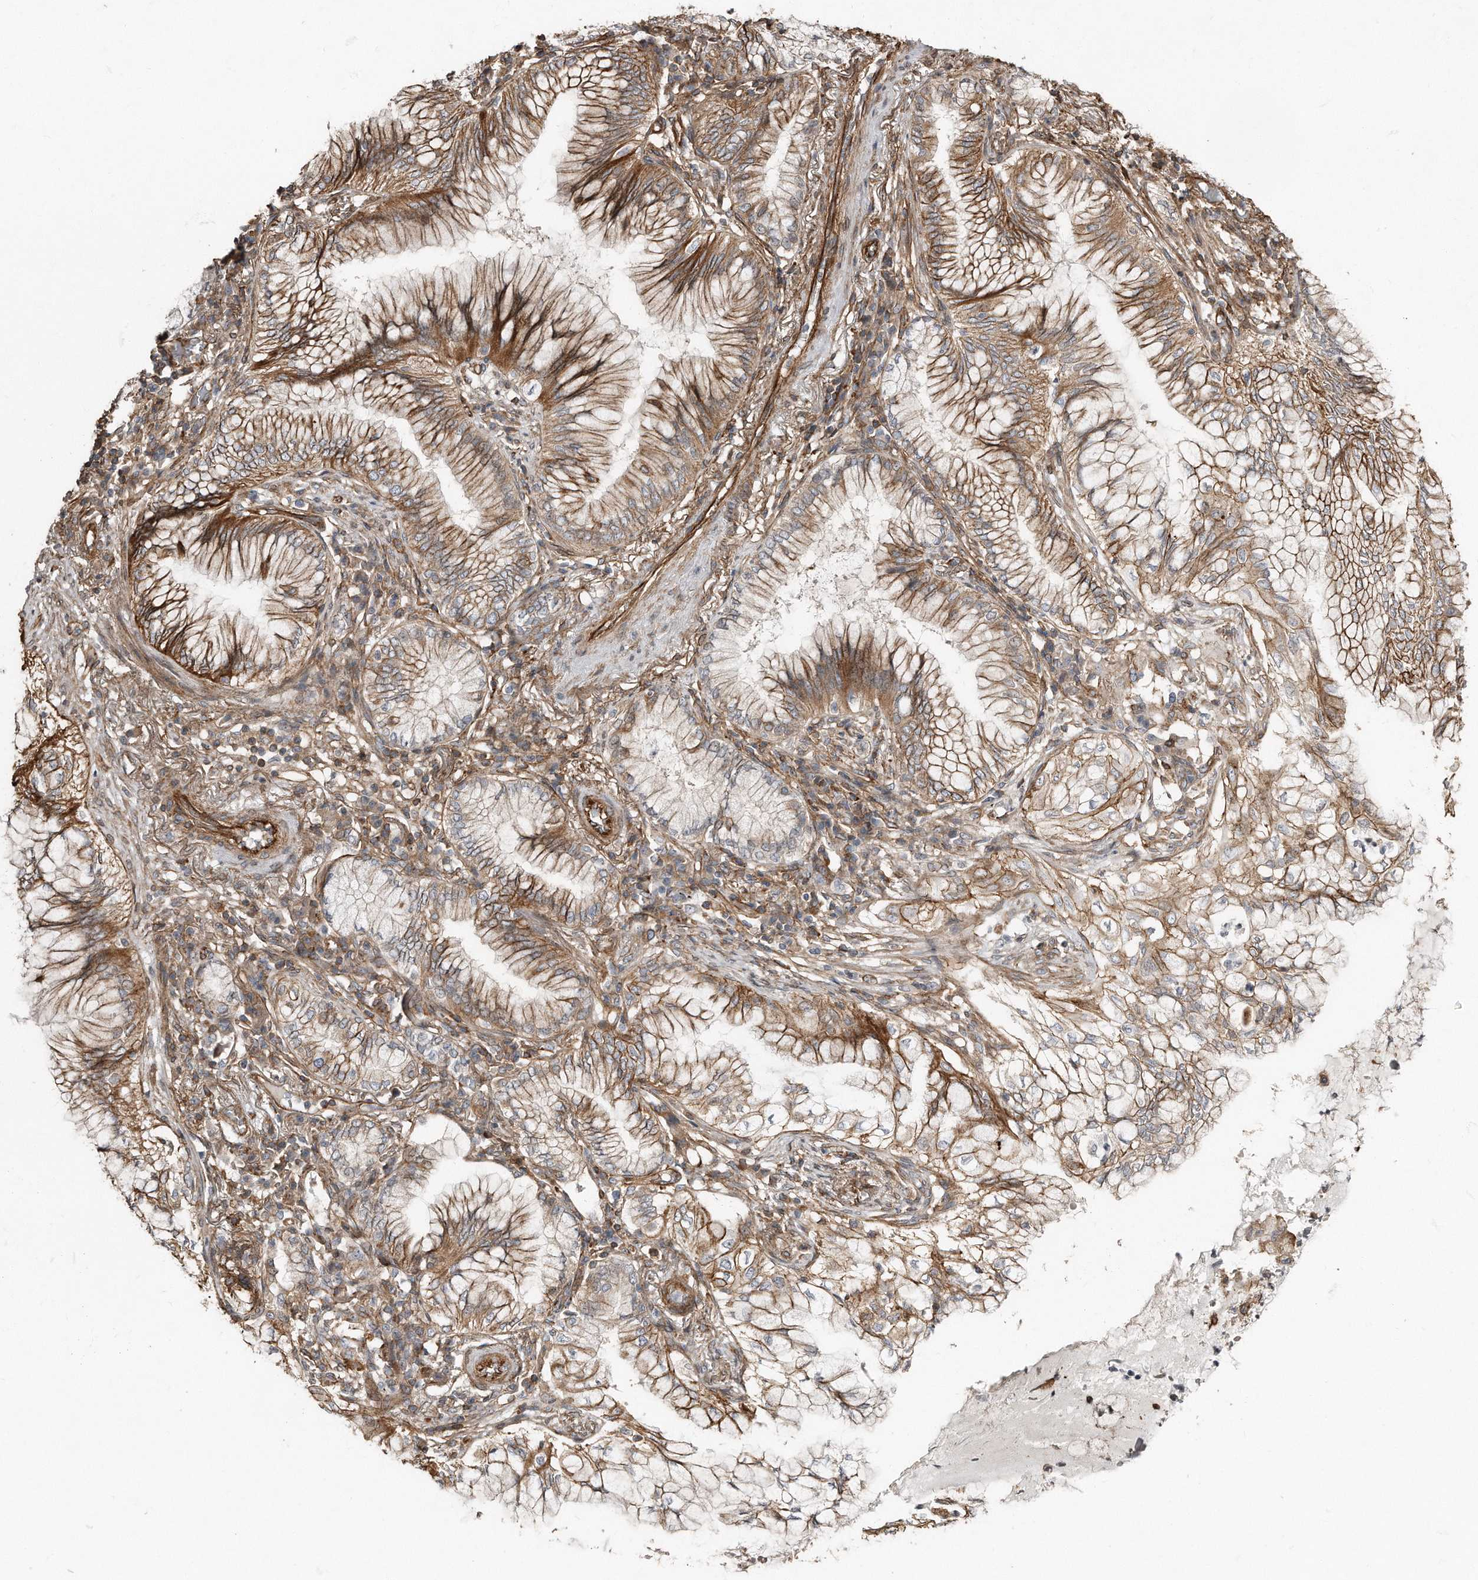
{"staining": {"intensity": "moderate", "quantity": ">75%", "location": "cytoplasmic/membranous"}, "tissue": "lung cancer", "cell_type": "Tumor cells", "image_type": "cancer", "snomed": [{"axis": "morphology", "description": "Adenocarcinoma, NOS"}, {"axis": "topography", "description": "Lung"}], "caption": "Immunohistochemical staining of human lung adenocarcinoma displays moderate cytoplasmic/membranous protein positivity in about >75% of tumor cells. (IHC, brightfield microscopy, high magnification).", "gene": "SNAP47", "patient": {"sex": "female", "age": 70}}